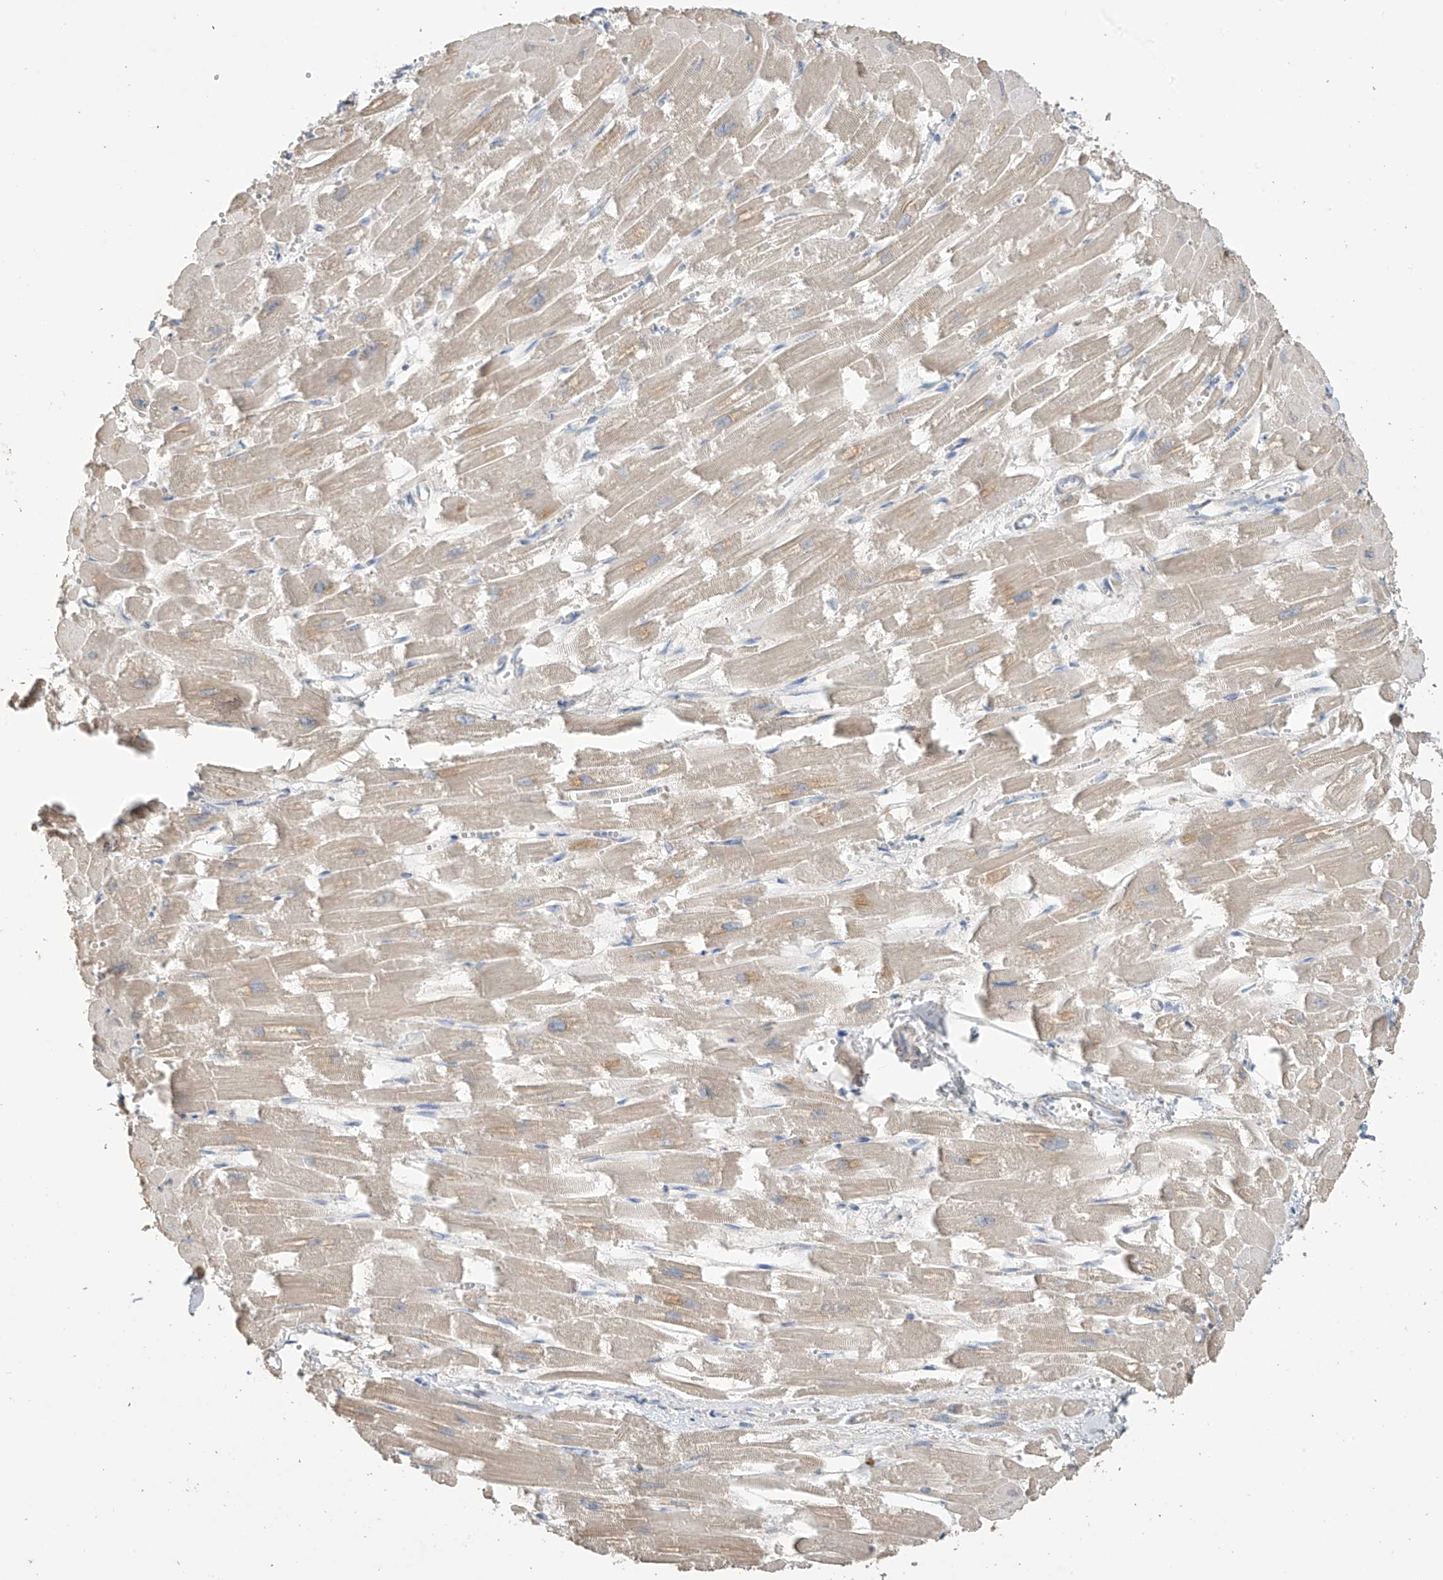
{"staining": {"intensity": "weak", "quantity": "25%-75%", "location": "cytoplasmic/membranous"}, "tissue": "heart muscle", "cell_type": "Cardiomyocytes", "image_type": "normal", "snomed": [{"axis": "morphology", "description": "Normal tissue, NOS"}, {"axis": "topography", "description": "Heart"}], "caption": "An IHC photomicrograph of normal tissue is shown. Protein staining in brown highlights weak cytoplasmic/membranous positivity in heart muscle within cardiomyocytes.", "gene": "SLFN14", "patient": {"sex": "male", "age": 54}}